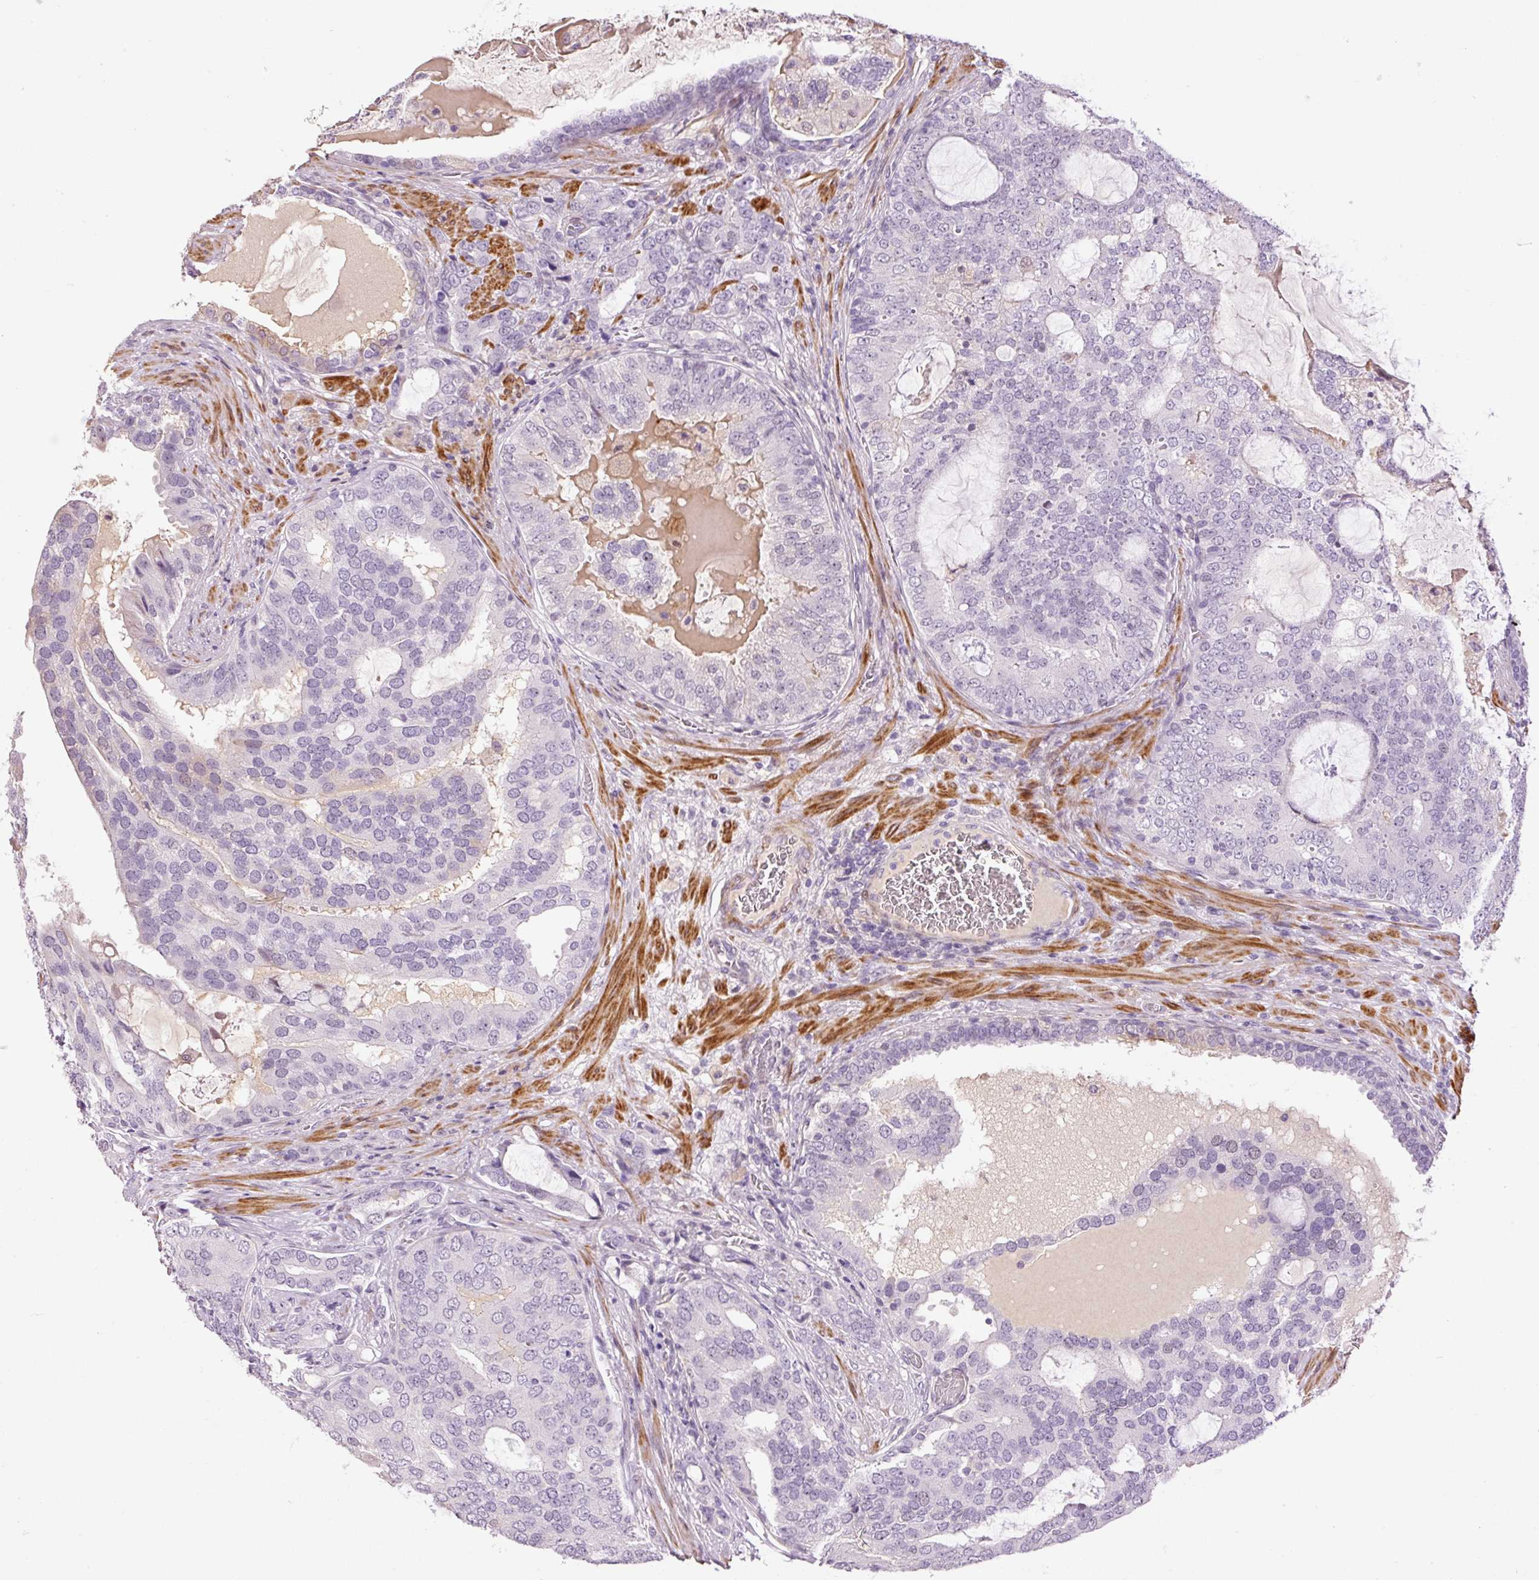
{"staining": {"intensity": "negative", "quantity": "none", "location": "none"}, "tissue": "prostate cancer", "cell_type": "Tumor cells", "image_type": "cancer", "snomed": [{"axis": "morphology", "description": "Adenocarcinoma, High grade"}, {"axis": "topography", "description": "Prostate"}], "caption": "This histopathology image is of prostate cancer stained with immunohistochemistry to label a protein in brown with the nuclei are counter-stained blue. There is no expression in tumor cells.", "gene": "HNF1A", "patient": {"sex": "male", "age": 55}}